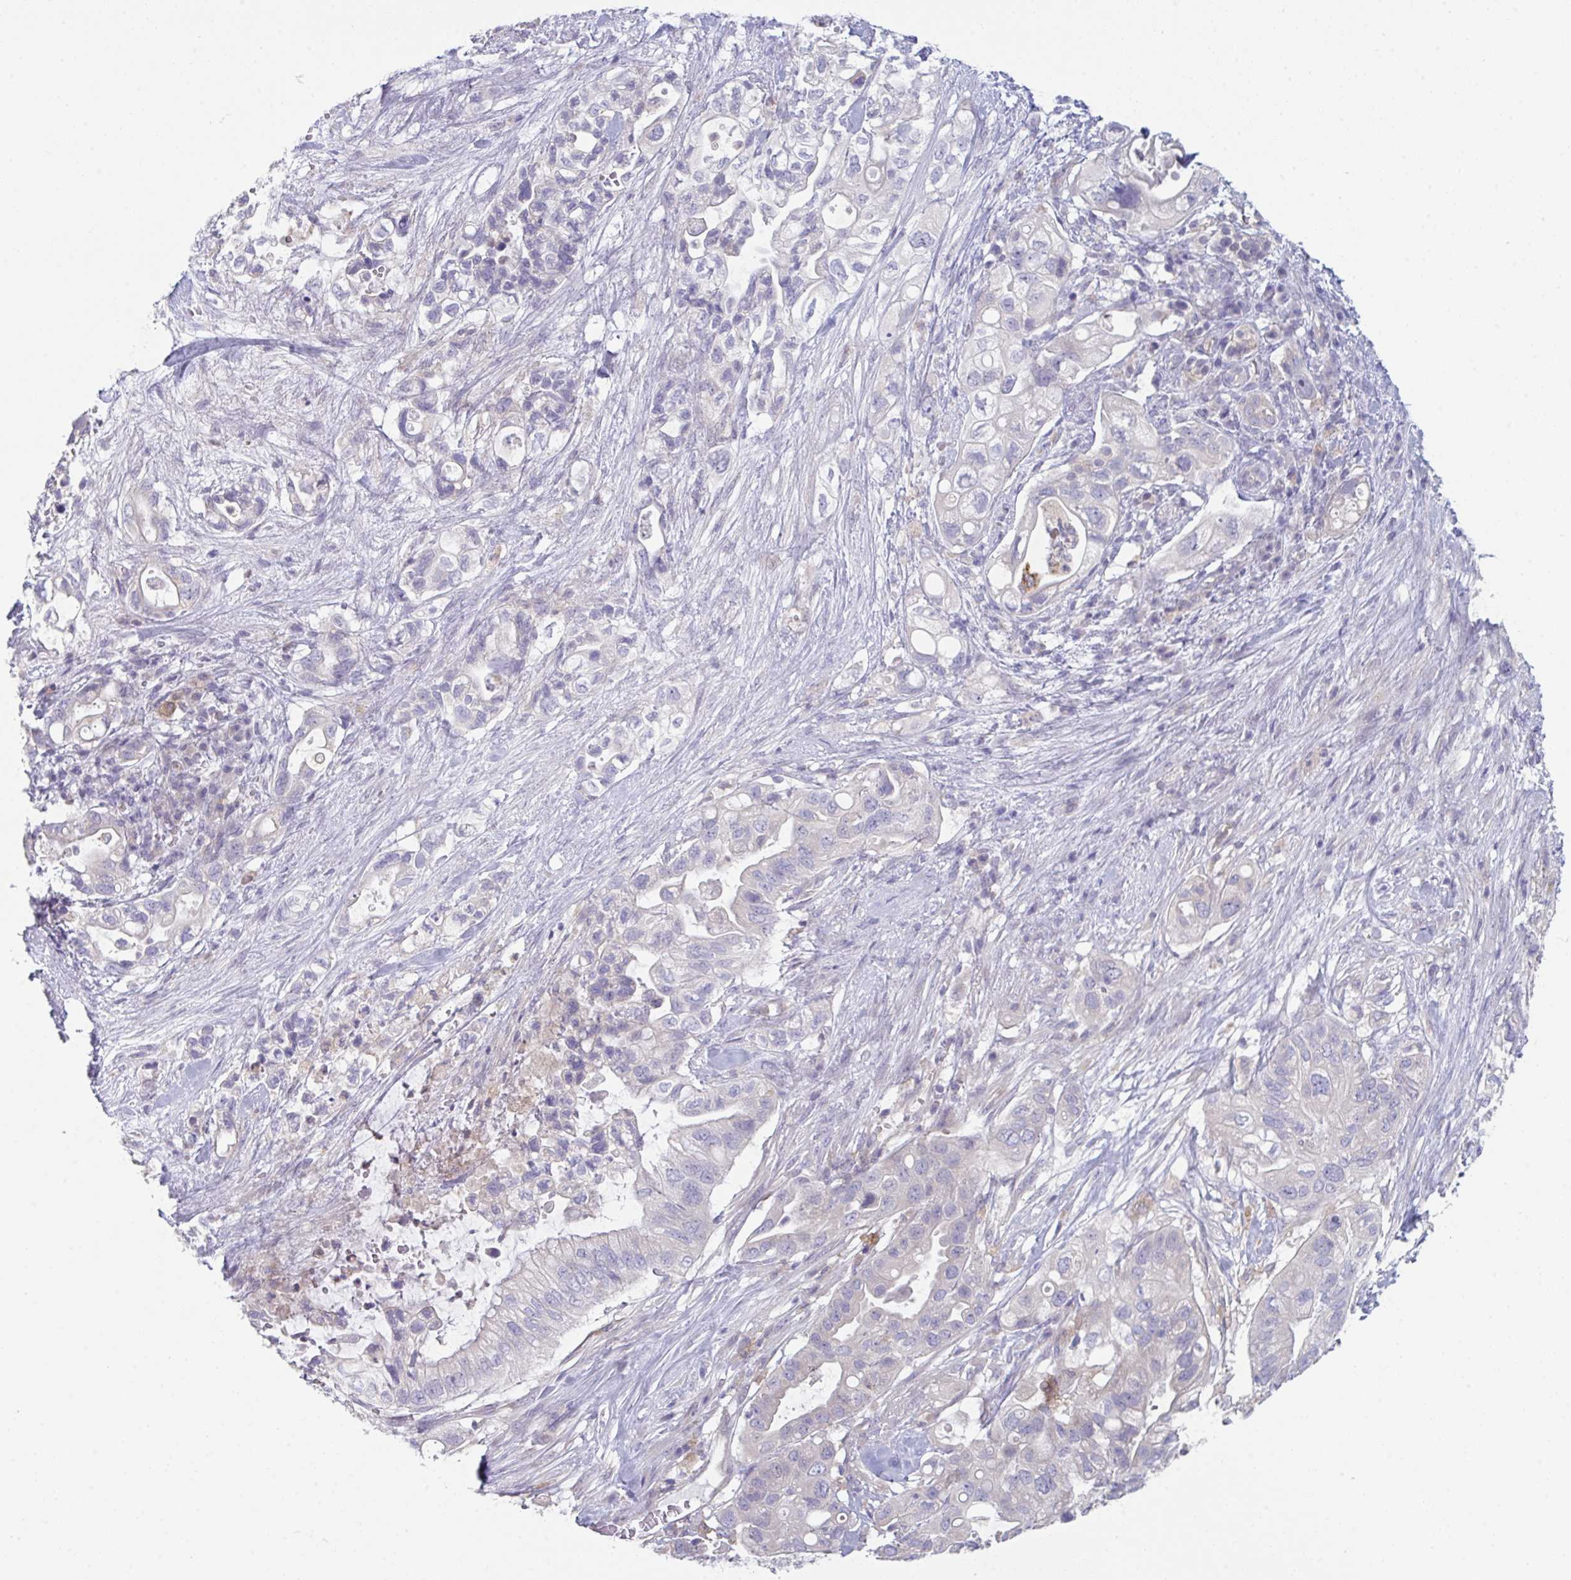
{"staining": {"intensity": "negative", "quantity": "none", "location": "none"}, "tissue": "pancreatic cancer", "cell_type": "Tumor cells", "image_type": "cancer", "snomed": [{"axis": "morphology", "description": "Adenocarcinoma, NOS"}, {"axis": "topography", "description": "Pancreas"}], "caption": "This micrograph is of pancreatic adenocarcinoma stained with immunohistochemistry to label a protein in brown with the nuclei are counter-stained blue. There is no positivity in tumor cells. The staining was performed using DAB (3,3'-diaminobenzidine) to visualize the protein expression in brown, while the nuclei were stained in blue with hematoxylin (Magnification: 20x).", "gene": "PTPRD", "patient": {"sex": "female", "age": 72}}